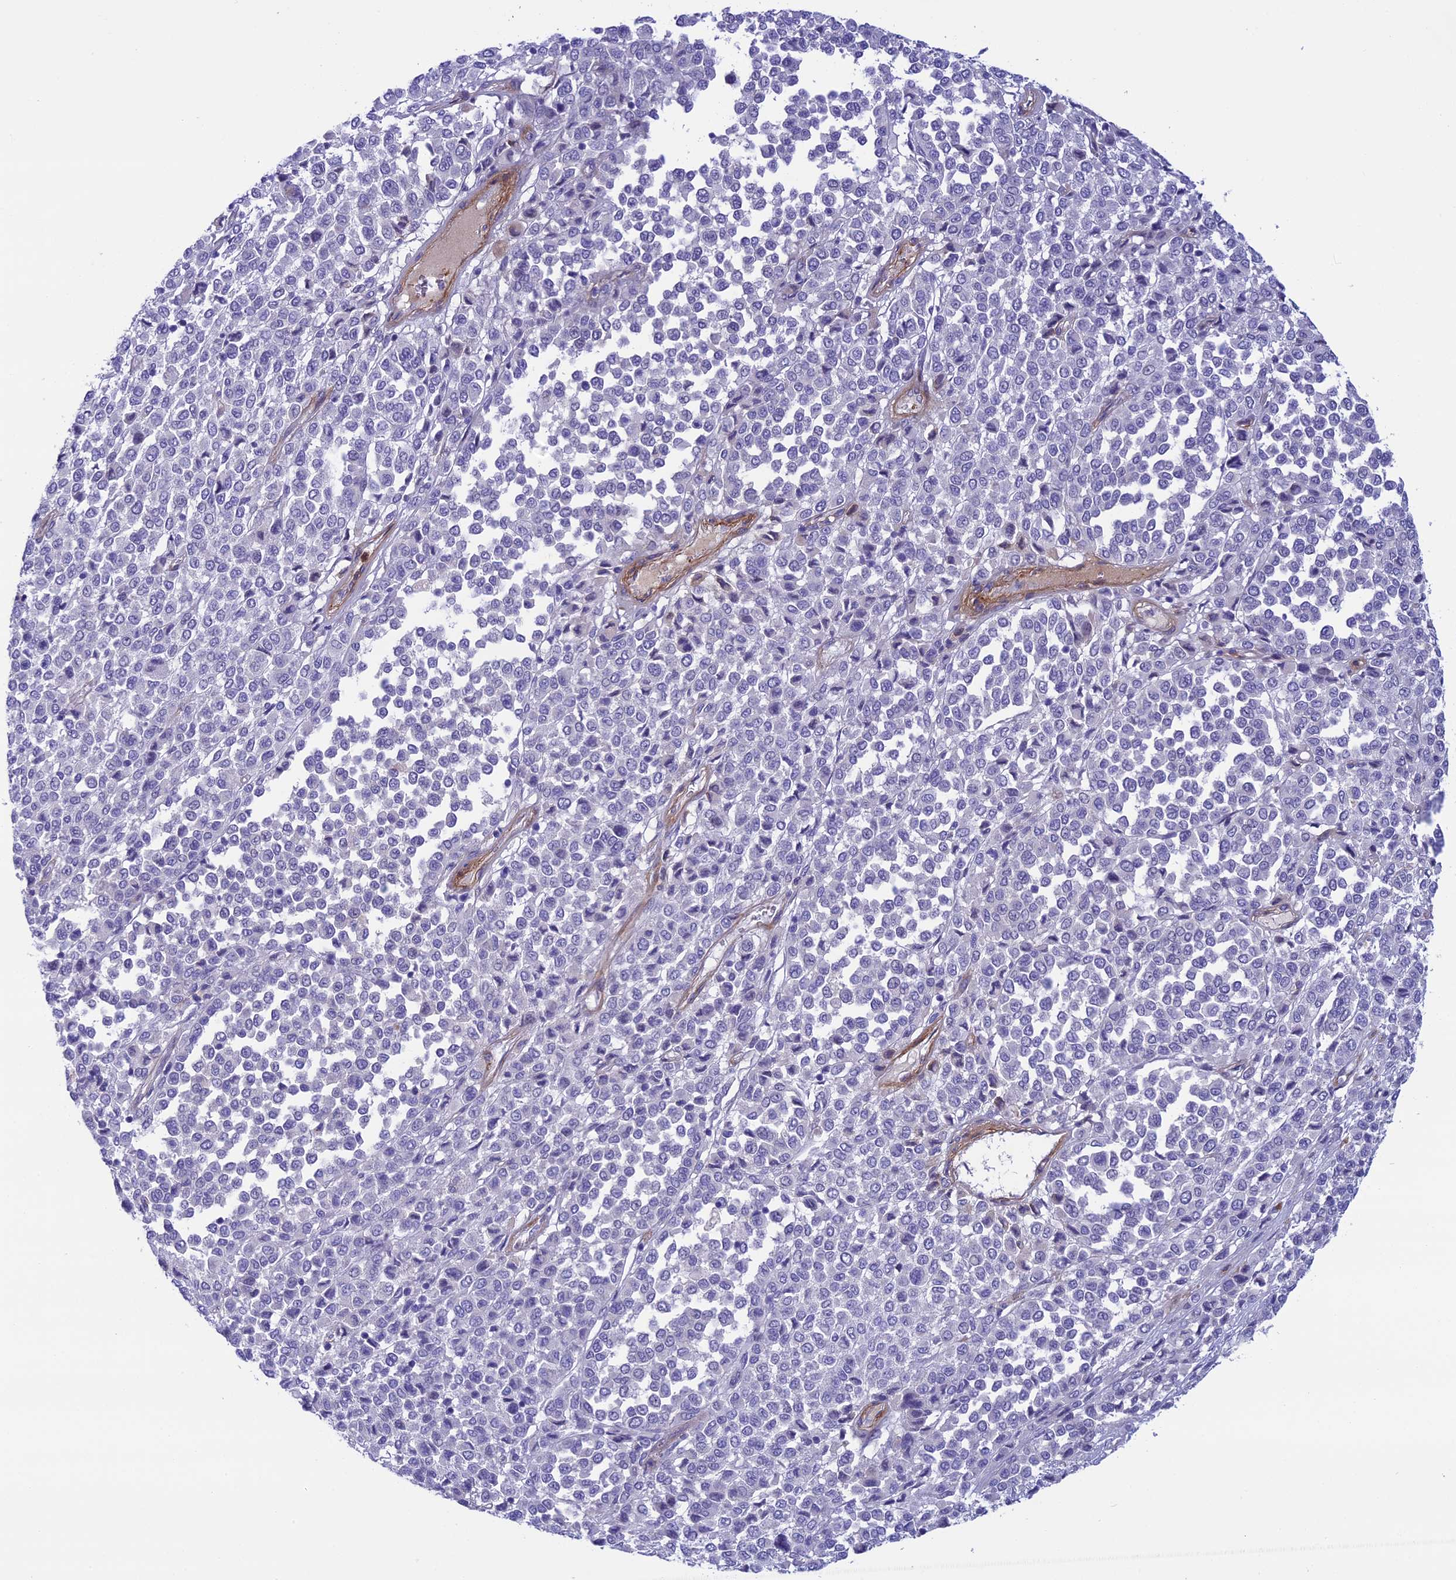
{"staining": {"intensity": "negative", "quantity": "none", "location": "none"}, "tissue": "melanoma", "cell_type": "Tumor cells", "image_type": "cancer", "snomed": [{"axis": "morphology", "description": "Malignant melanoma, Metastatic site"}, {"axis": "topography", "description": "Pancreas"}], "caption": "This photomicrograph is of melanoma stained with immunohistochemistry to label a protein in brown with the nuclei are counter-stained blue. There is no staining in tumor cells. (DAB immunohistochemistry visualized using brightfield microscopy, high magnification).", "gene": "LOXL1", "patient": {"sex": "female", "age": 30}}